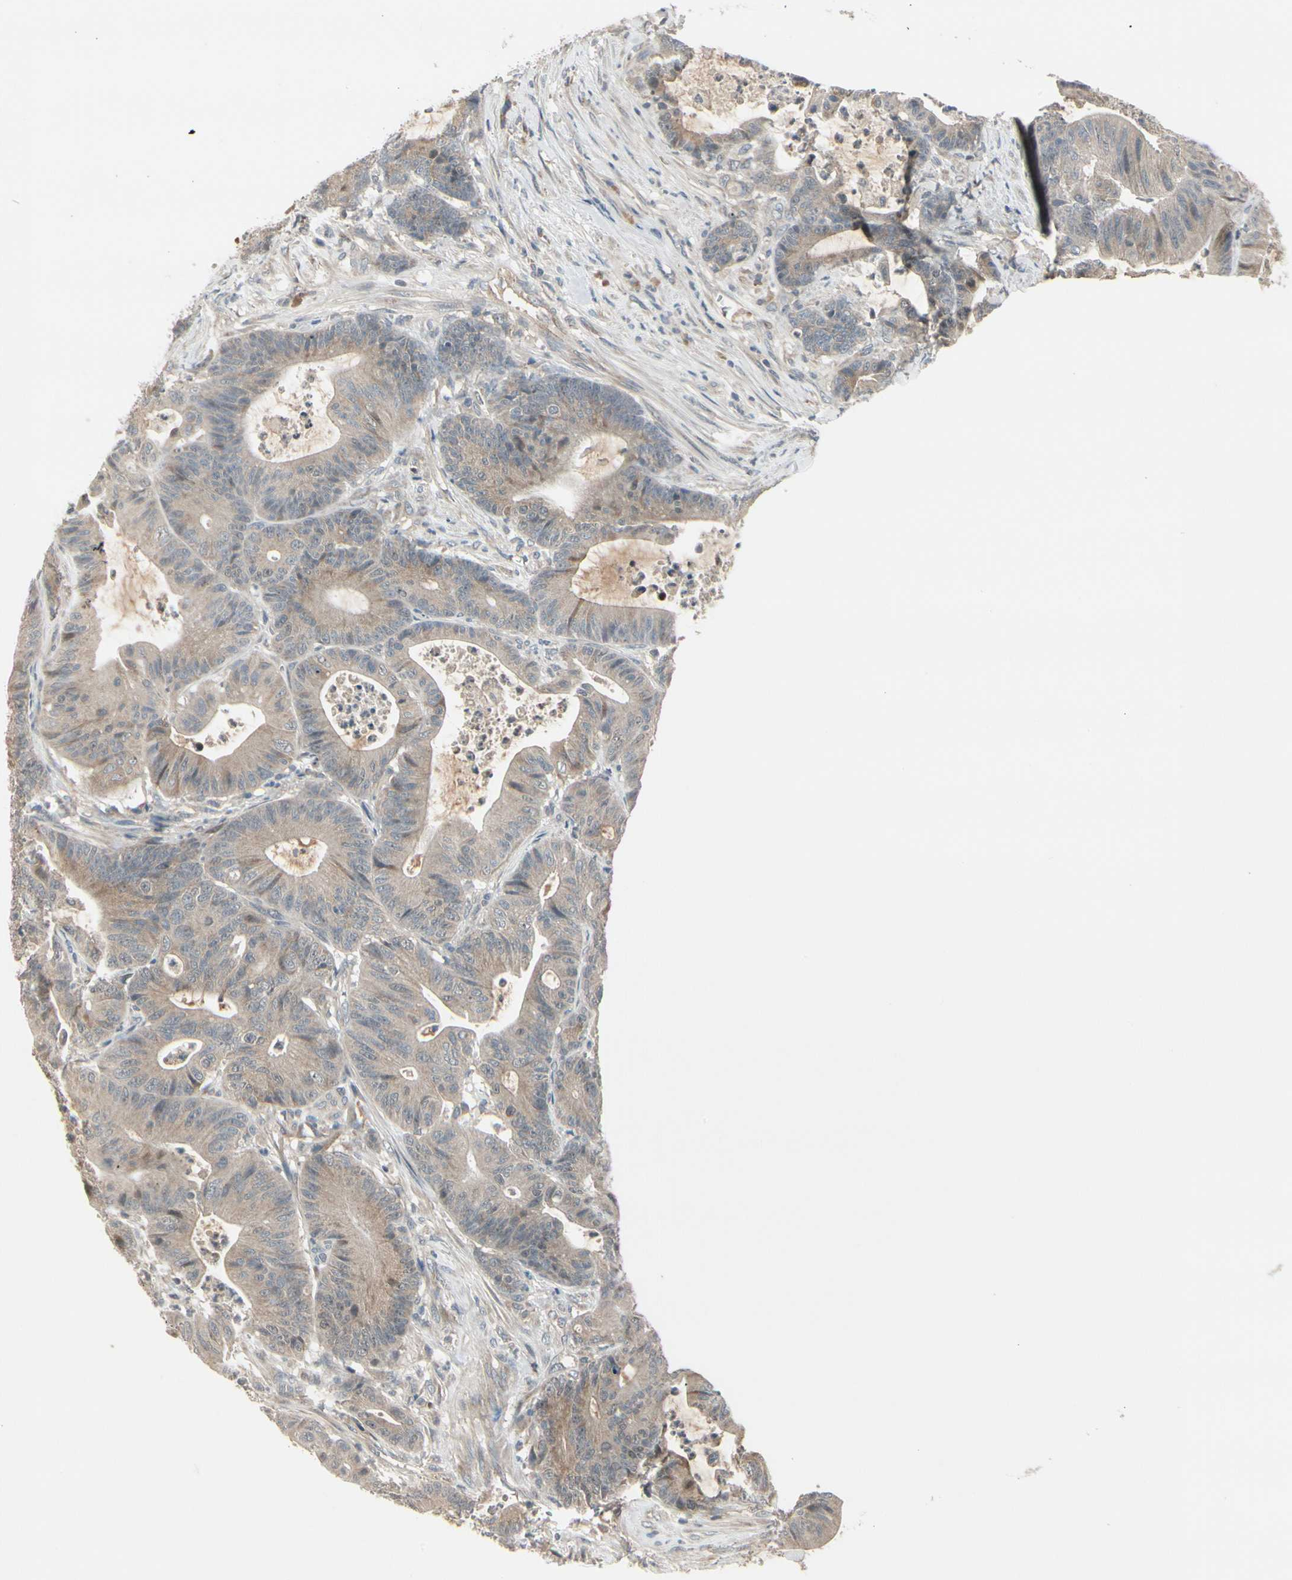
{"staining": {"intensity": "weak", "quantity": ">75%", "location": "cytoplasmic/membranous"}, "tissue": "colorectal cancer", "cell_type": "Tumor cells", "image_type": "cancer", "snomed": [{"axis": "morphology", "description": "Adenocarcinoma, NOS"}, {"axis": "topography", "description": "Colon"}], "caption": "Immunohistochemical staining of human colorectal adenocarcinoma shows weak cytoplasmic/membranous protein positivity in about >75% of tumor cells. The staining was performed using DAB to visualize the protein expression in brown, while the nuclei were stained in blue with hematoxylin (Magnification: 20x).", "gene": "FHDC1", "patient": {"sex": "female", "age": 84}}